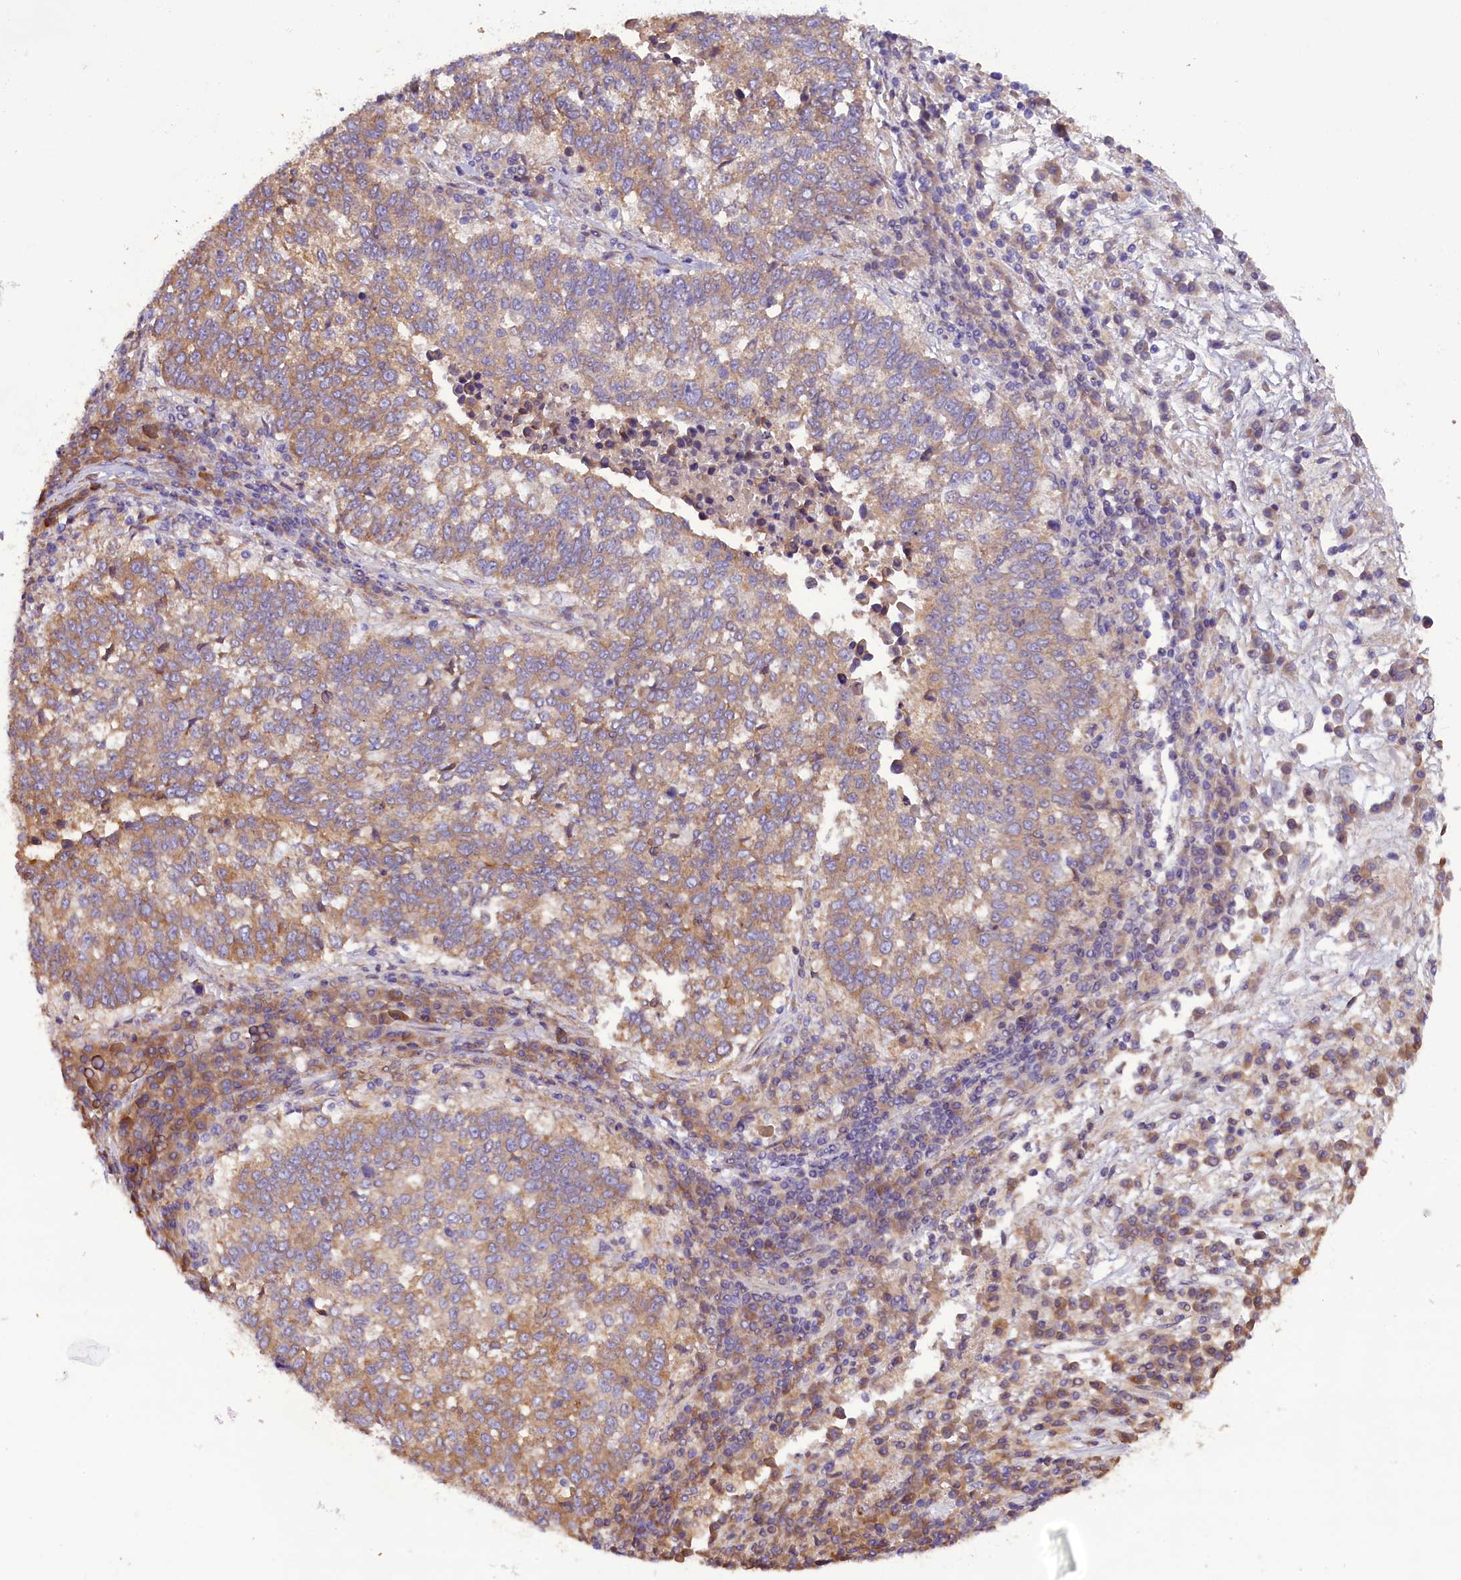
{"staining": {"intensity": "moderate", "quantity": ">75%", "location": "cytoplasmic/membranous"}, "tissue": "lung cancer", "cell_type": "Tumor cells", "image_type": "cancer", "snomed": [{"axis": "morphology", "description": "Squamous cell carcinoma, NOS"}, {"axis": "topography", "description": "Lung"}], "caption": "Moderate cytoplasmic/membranous positivity is identified in approximately >75% of tumor cells in lung cancer (squamous cell carcinoma). Immunohistochemistry (ihc) stains the protein of interest in brown and the nuclei are stained blue.", "gene": "CCDC9B", "patient": {"sex": "male", "age": 73}}